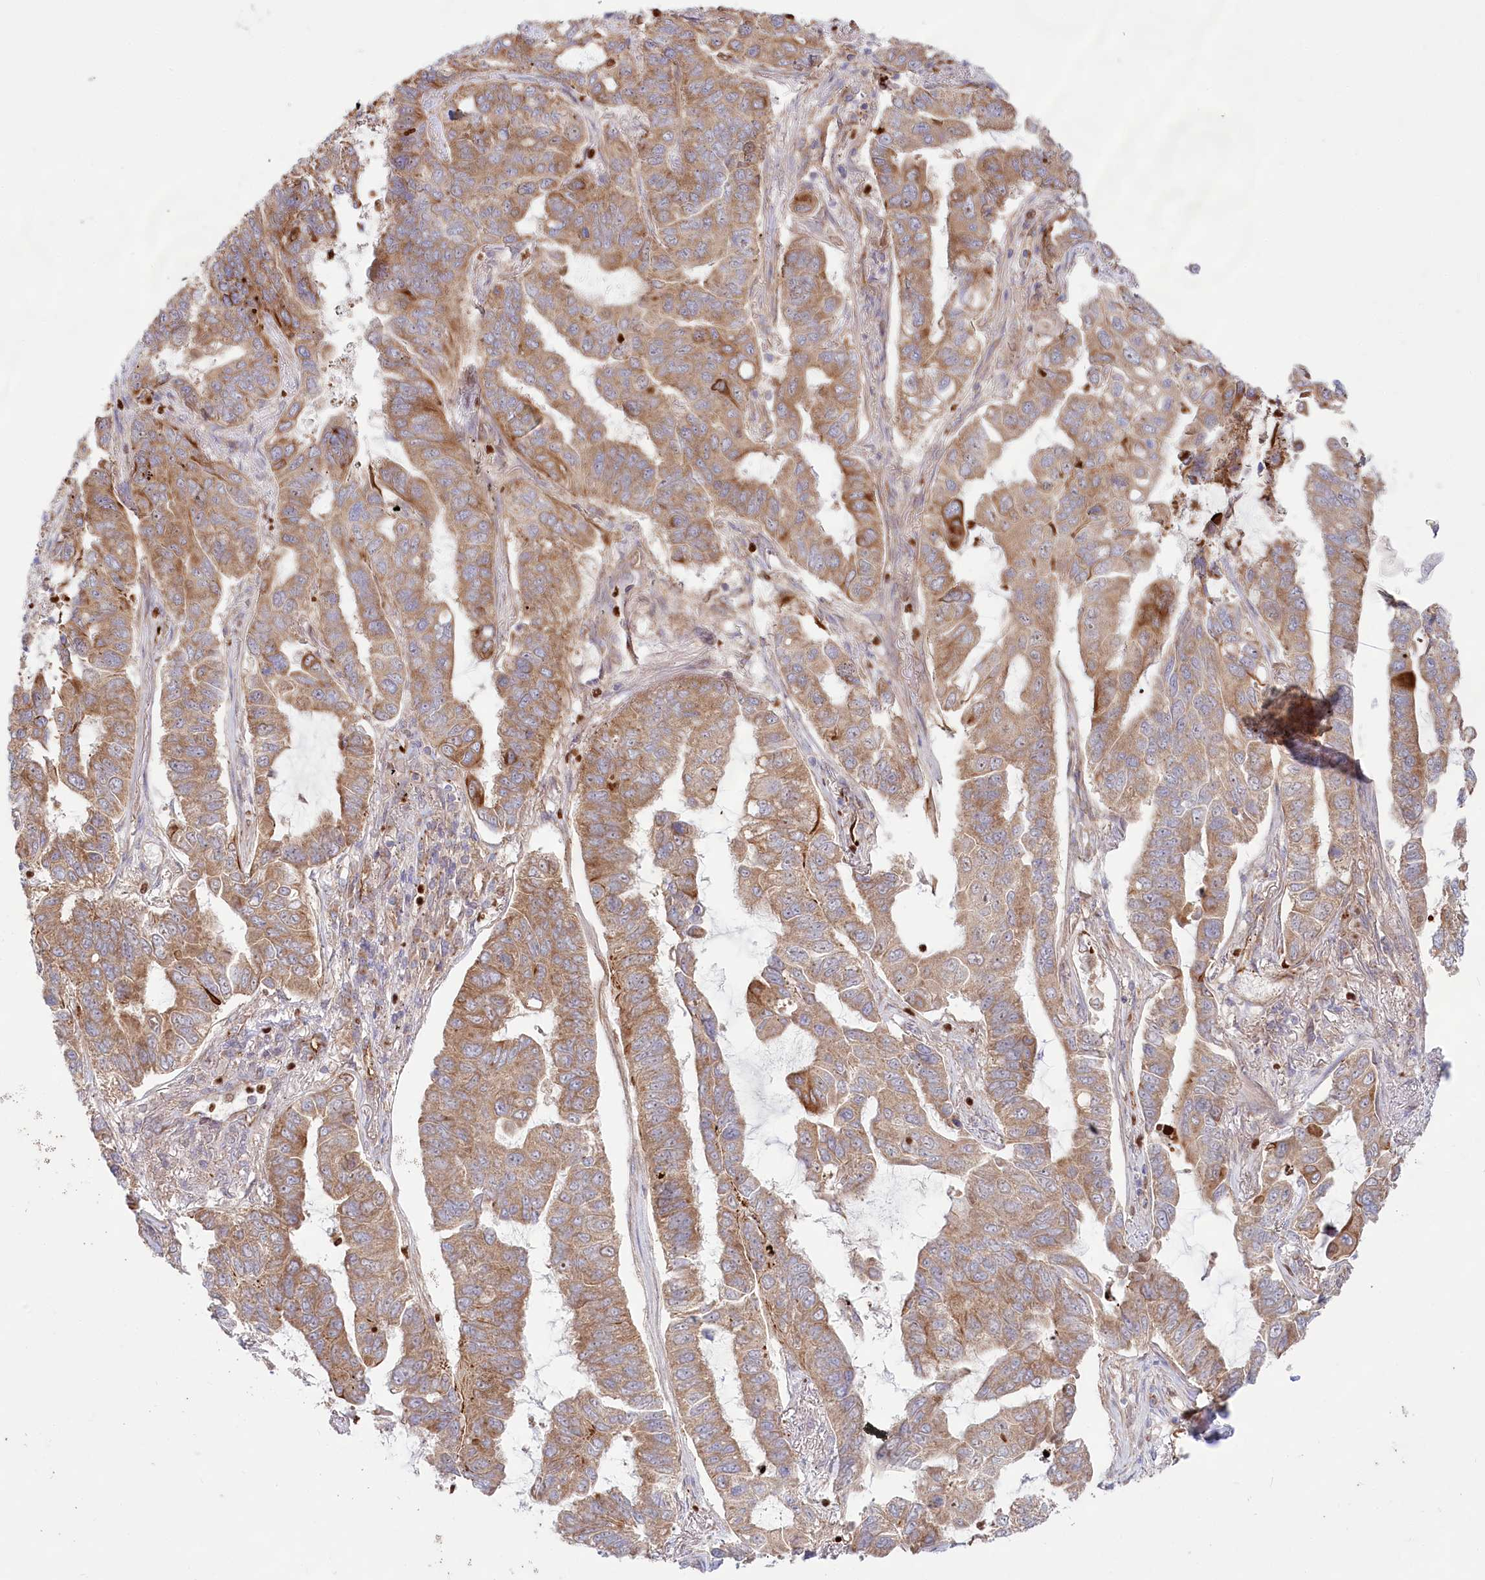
{"staining": {"intensity": "moderate", "quantity": ">75%", "location": "cytoplasmic/membranous"}, "tissue": "lung cancer", "cell_type": "Tumor cells", "image_type": "cancer", "snomed": [{"axis": "morphology", "description": "Adenocarcinoma, NOS"}, {"axis": "topography", "description": "Lung"}], "caption": "DAB immunohistochemical staining of lung cancer reveals moderate cytoplasmic/membranous protein staining in about >75% of tumor cells. (brown staining indicates protein expression, while blue staining denotes nuclei).", "gene": "COMMD3", "patient": {"sex": "male", "age": 64}}